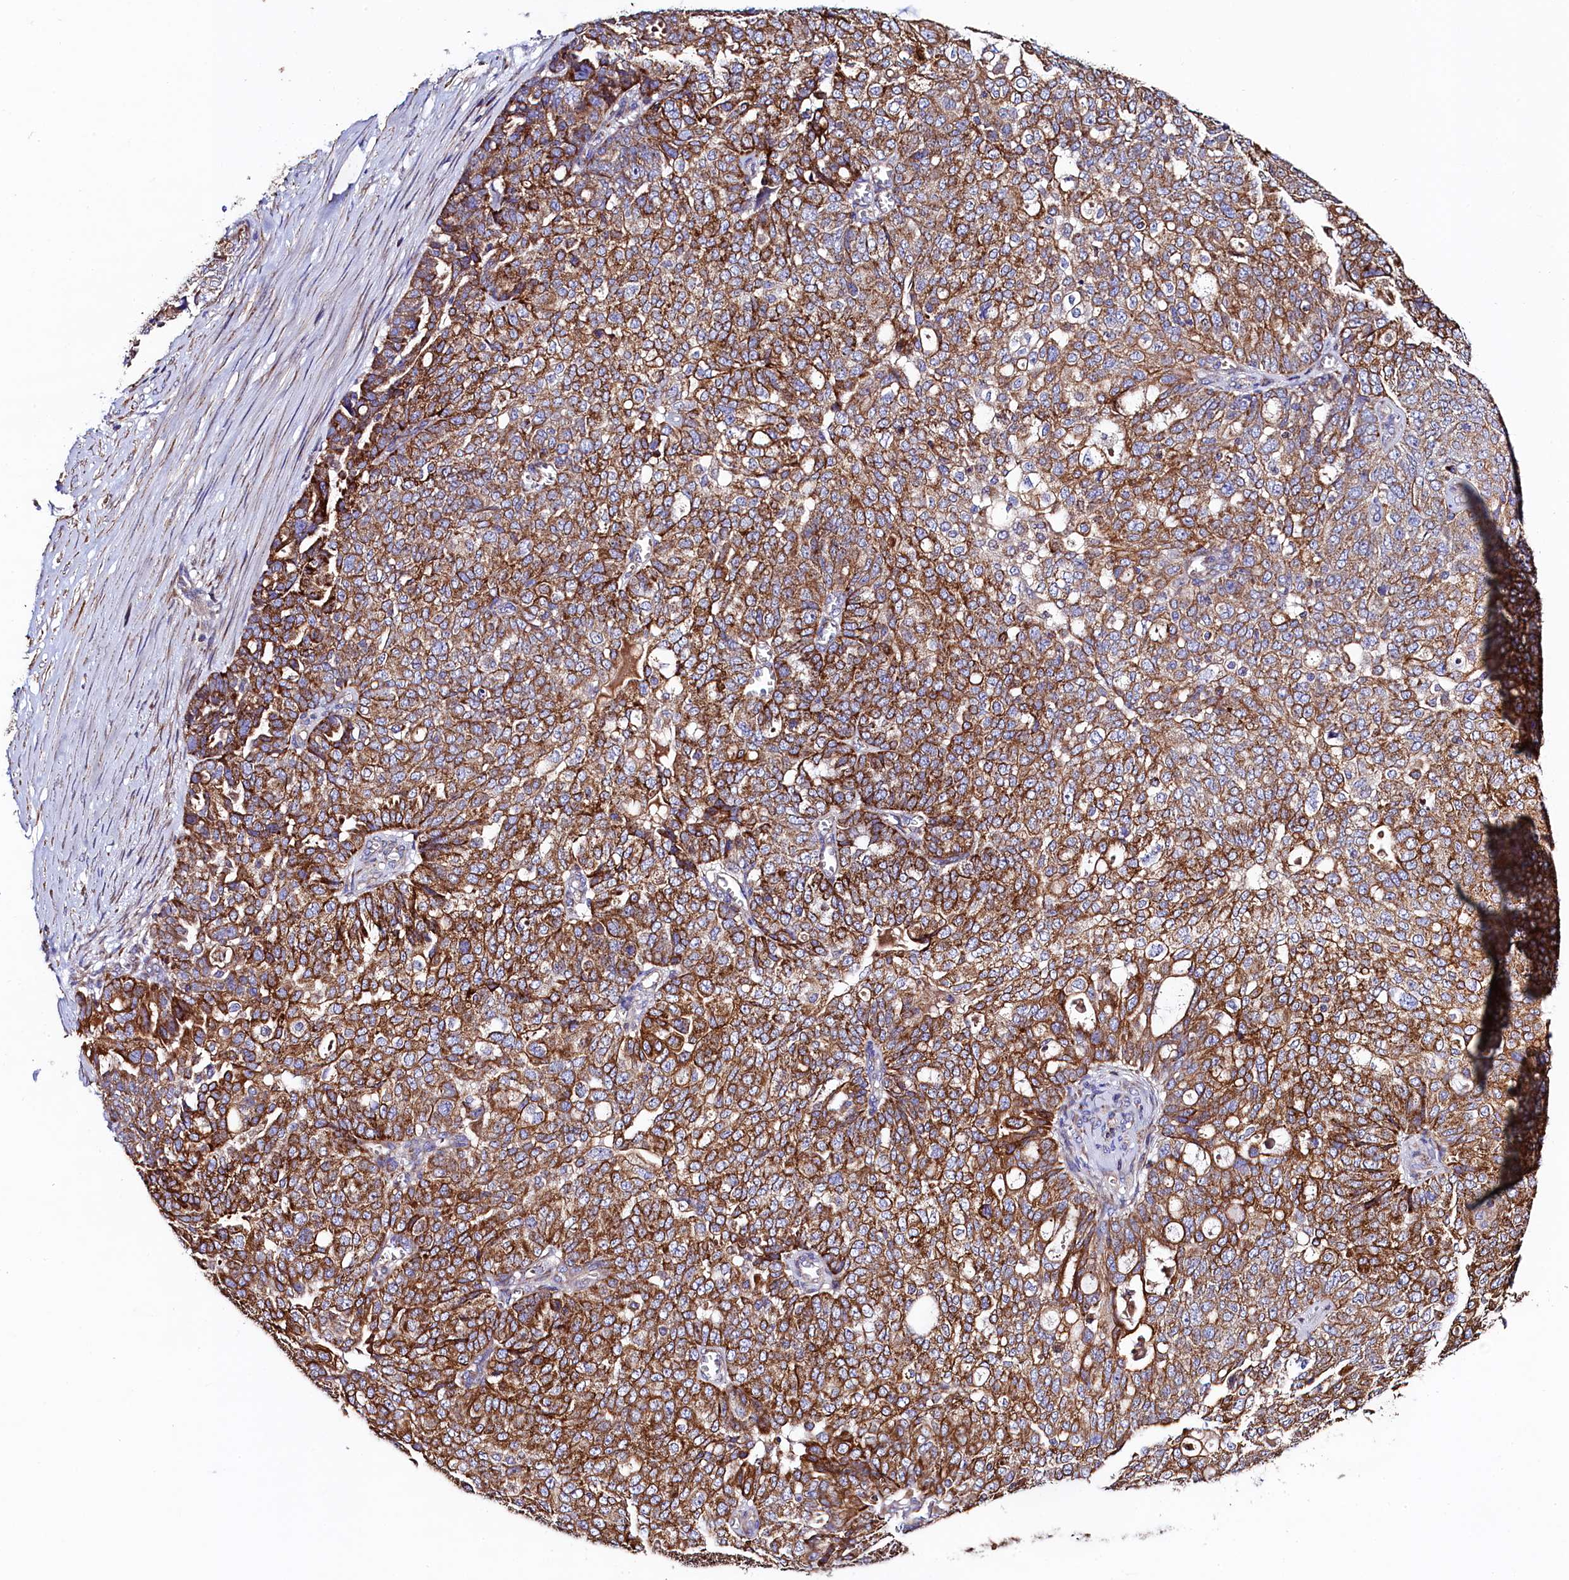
{"staining": {"intensity": "strong", "quantity": ">75%", "location": "cytoplasmic/membranous"}, "tissue": "ovarian cancer", "cell_type": "Tumor cells", "image_type": "cancer", "snomed": [{"axis": "morphology", "description": "Cystadenocarcinoma, serous, NOS"}, {"axis": "topography", "description": "Soft tissue"}, {"axis": "topography", "description": "Ovary"}], "caption": "Ovarian serous cystadenocarcinoma was stained to show a protein in brown. There is high levels of strong cytoplasmic/membranous positivity in approximately >75% of tumor cells.", "gene": "CLYBL", "patient": {"sex": "female", "age": 57}}